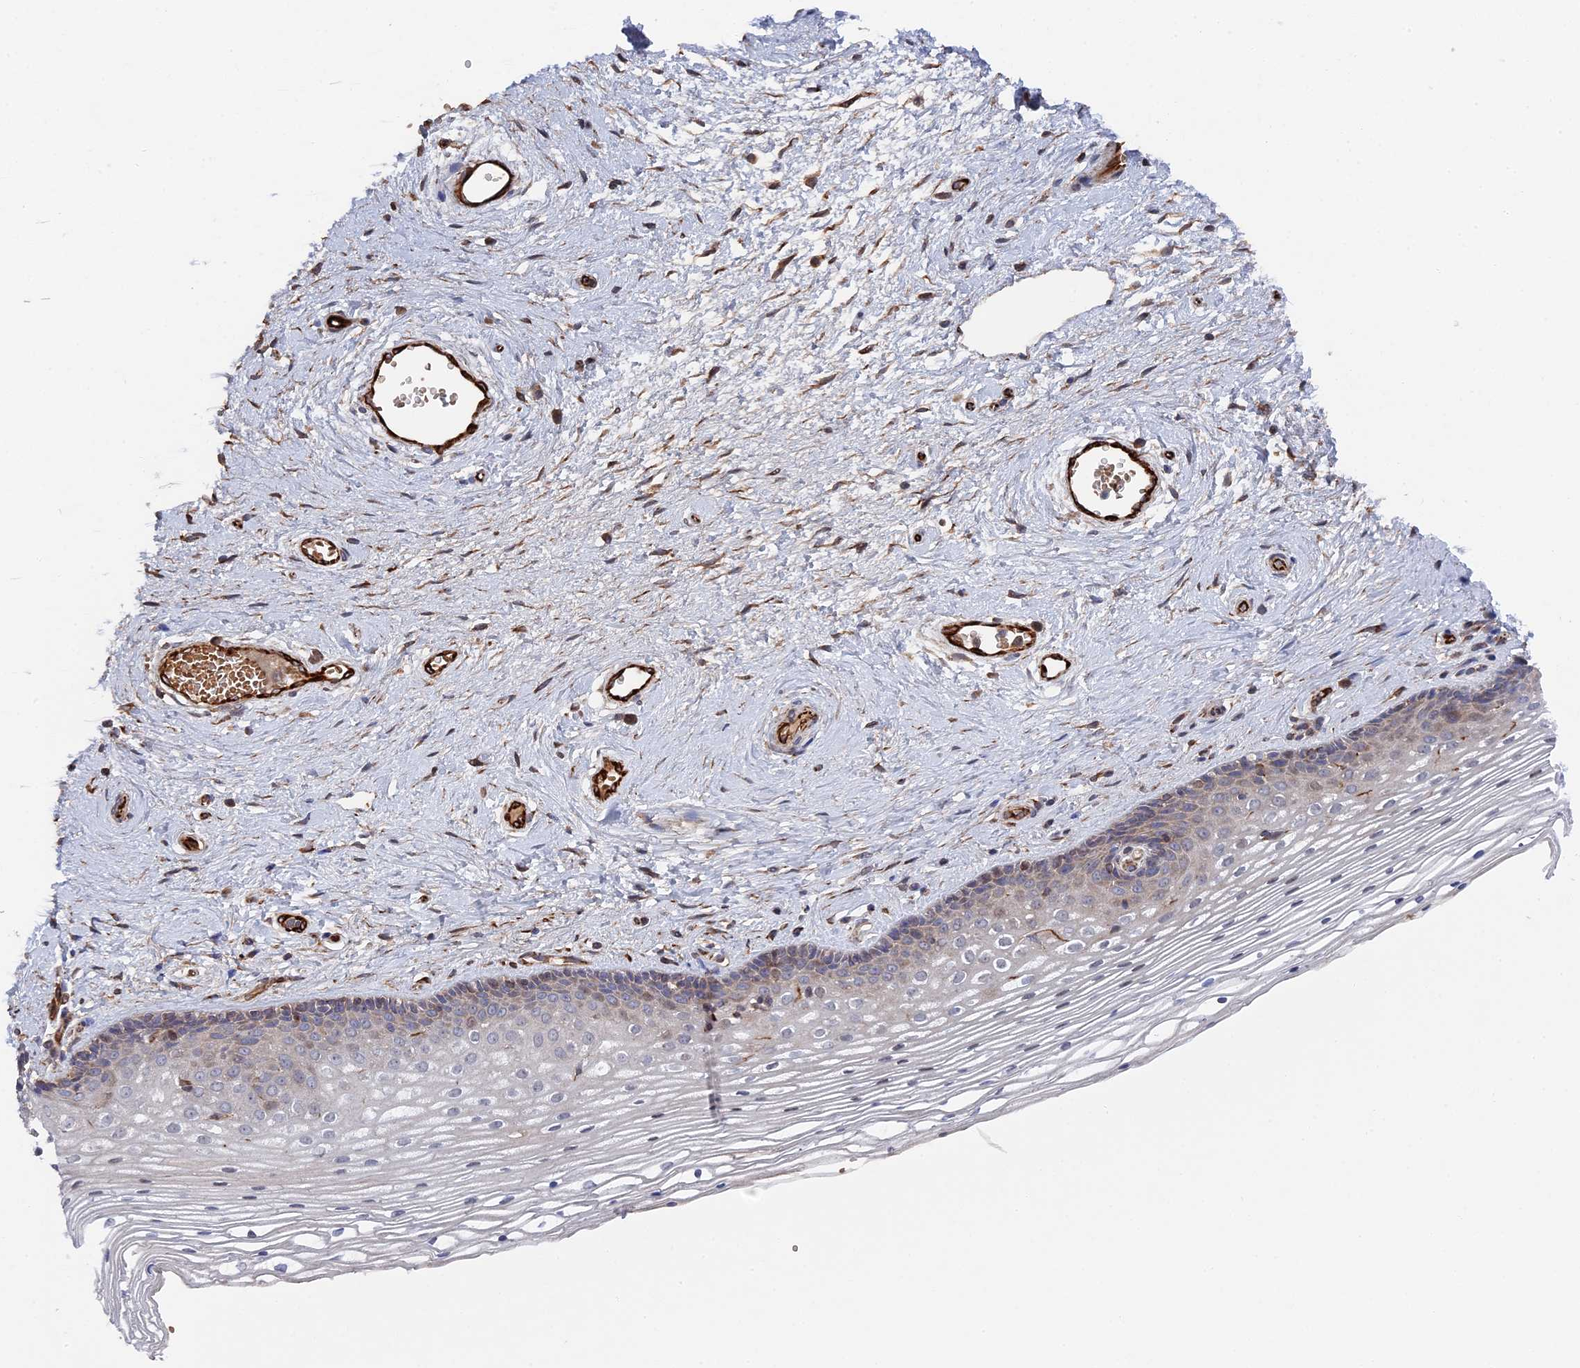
{"staining": {"intensity": "weak", "quantity": "<25%", "location": "cytoplasmic/membranous"}, "tissue": "vagina", "cell_type": "Squamous epithelial cells", "image_type": "normal", "snomed": [{"axis": "morphology", "description": "Normal tissue, NOS"}, {"axis": "topography", "description": "Vagina"}], "caption": "Human vagina stained for a protein using immunohistochemistry (IHC) exhibits no staining in squamous epithelial cells.", "gene": "SMG9", "patient": {"sex": "female", "age": 46}}